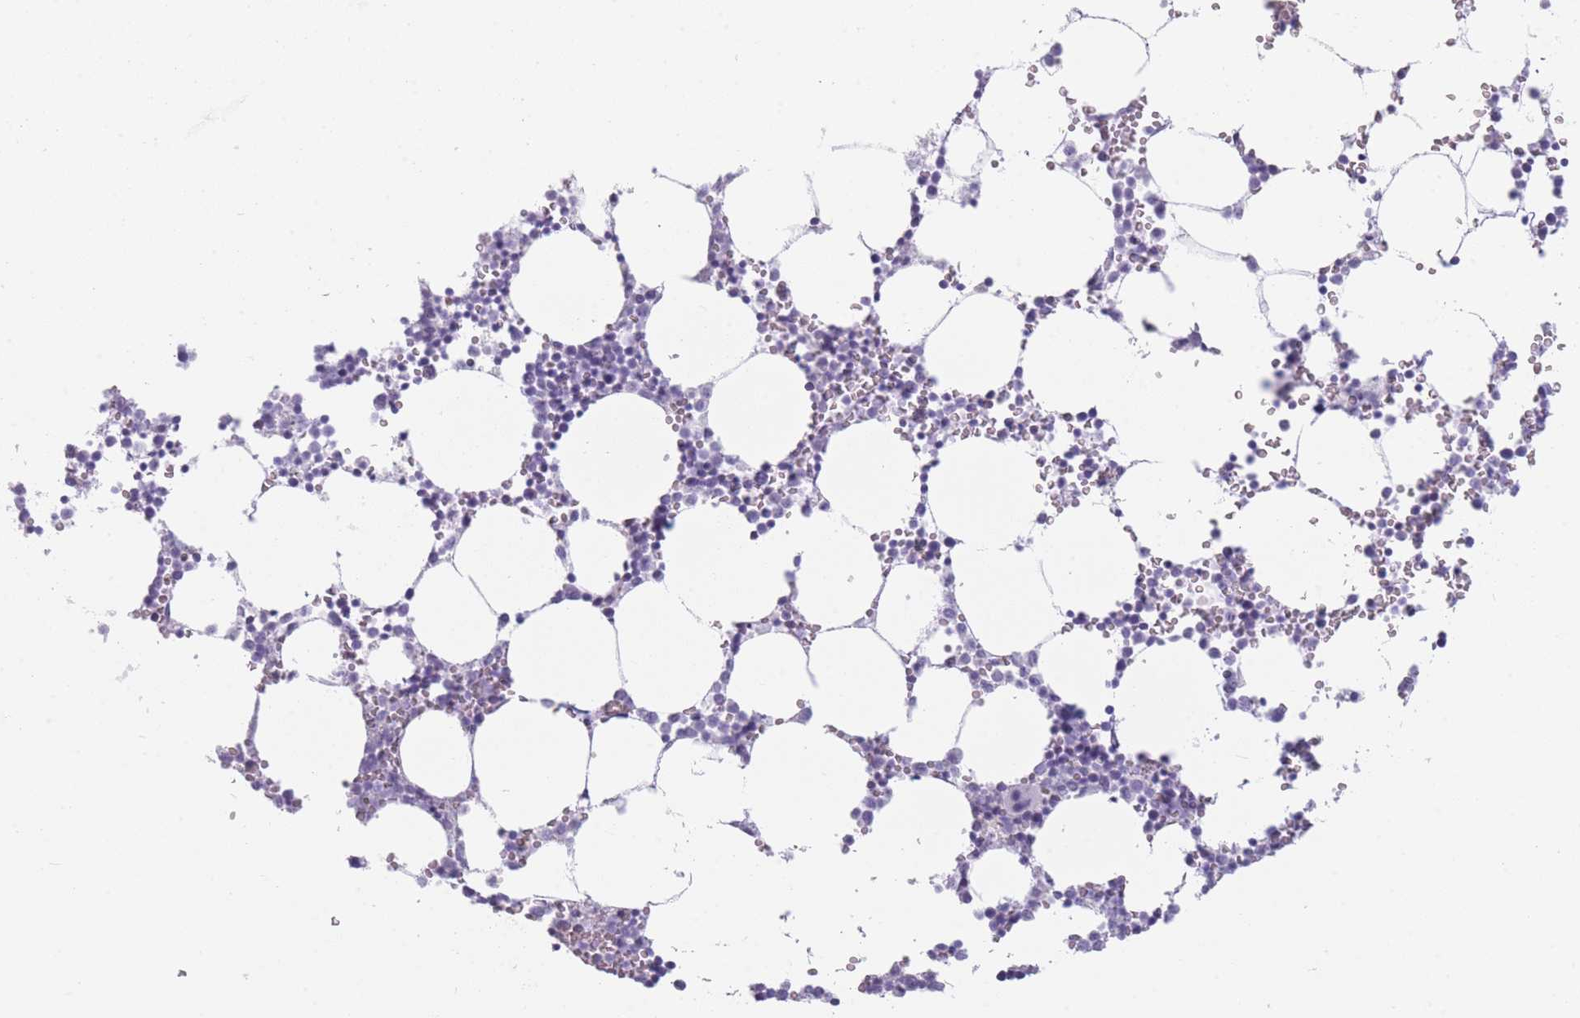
{"staining": {"intensity": "negative", "quantity": "none", "location": "none"}, "tissue": "bone marrow", "cell_type": "Hematopoietic cells", "image_type": "normal", "snomed": [{"axis": "morphology", "description": "Normal tissue, NOS"}, {"axis": "topography", "description": "Bone marrow"}], "caption": "High power microscopy micrograph of an IHC photomicrograph of unremarkable bone marrow, revealing no significant positivity in hematopoietic cells.", "gene": "GPR12", "patient": {"sex": "female", "age": 64}}